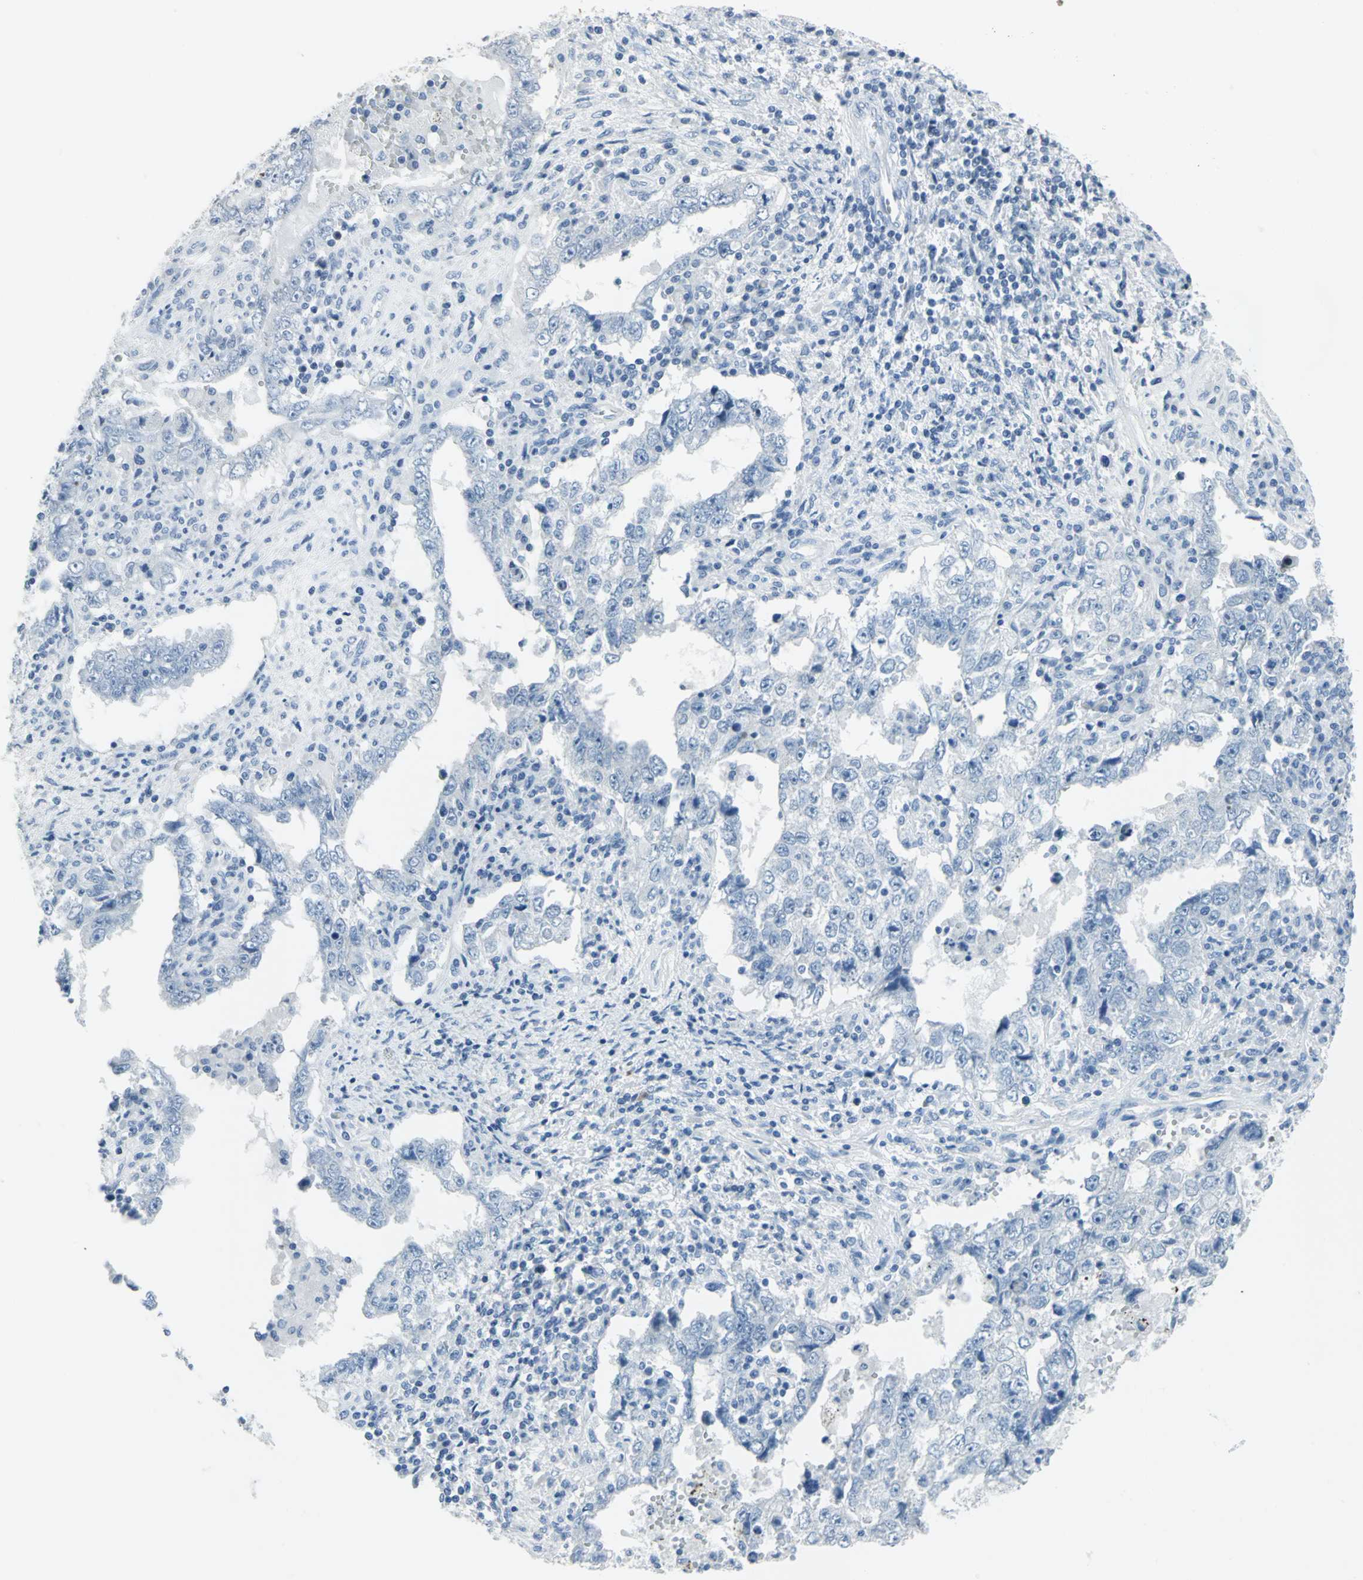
{"staining": {"intensity": "negative", "quantity": "none", "location": "none"}, "tissue": "testis cancer", "cell_type": "Tumor cells", "image_type": "cancer", "snomed": [{"axis": "morphology", "description": "Carcinoma, Embryonal, NOS"}, {"axis": "topography", "description": "Testis"}], "caption": "Immunohistochemistry of human testis embryonal carcinoma shows no positivity in tumor cells.", "gene": "DNAI2", "patient": {"sex": "male", "age": 26}}